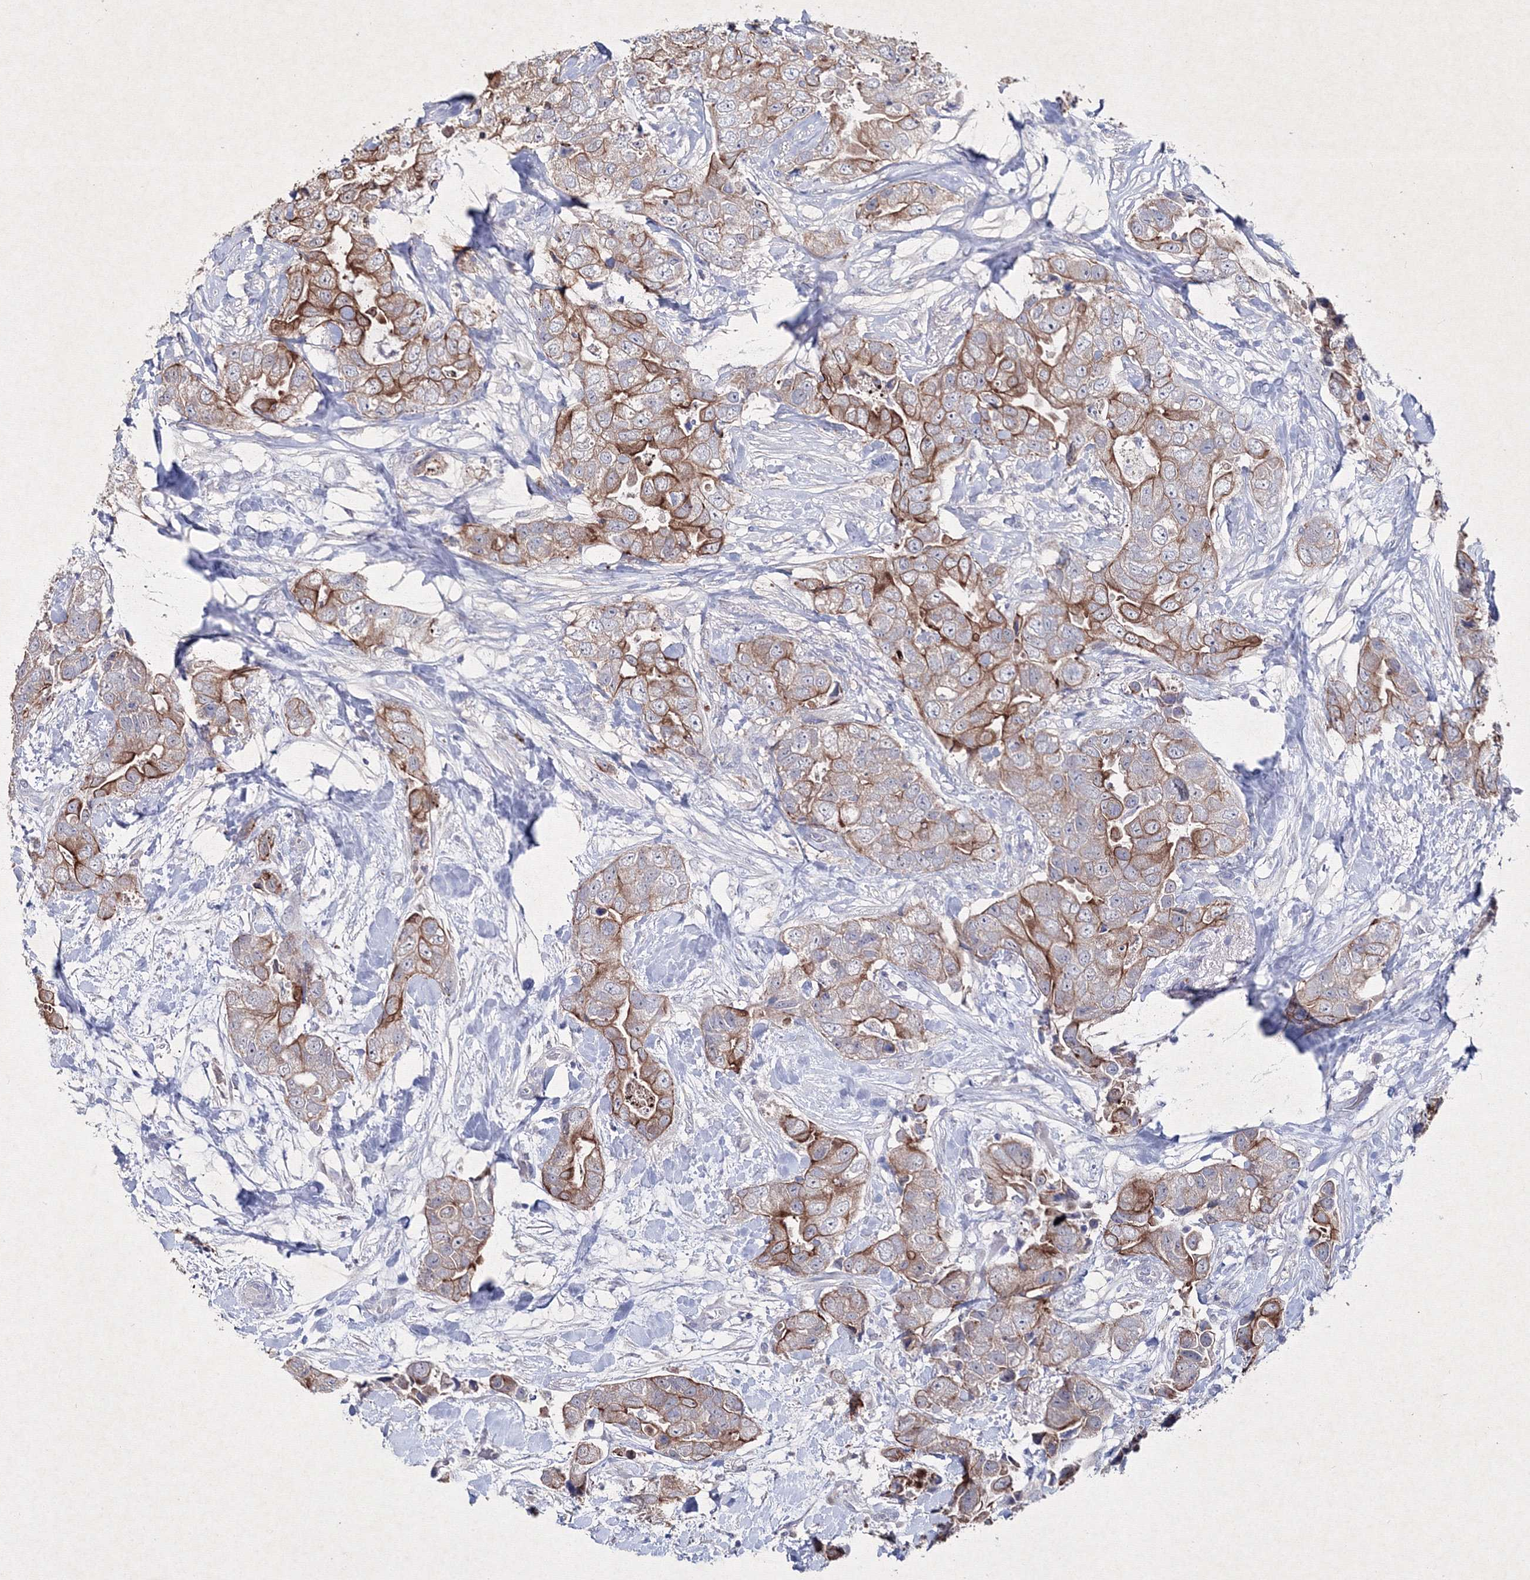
{"staining": {"intensity": "moderate", "quantity": ">75%", "location": "cytoplasmic/membranous"}, "tissue": "breast cancer", "cell_type": "Tumor cells", "image_type": "cancer", "snomed": [{"axis": "morphology", "description": "Duct carcinoma"}, {"axis": "topography", "description": "Breast"}], "caption": "IHC photomicrograph of neoplastic tissue: invasive ductal carcinoma (breast) stained using immunohistochemistry reveals medium levels of moderate protein expression localized specifically in the cytoplasmic/membranous of tumor cells, appearing as a cytoplasmic/membranous brown color.", "gene": "SMIM29", "patient": {"sex": "female", "age": 62}}